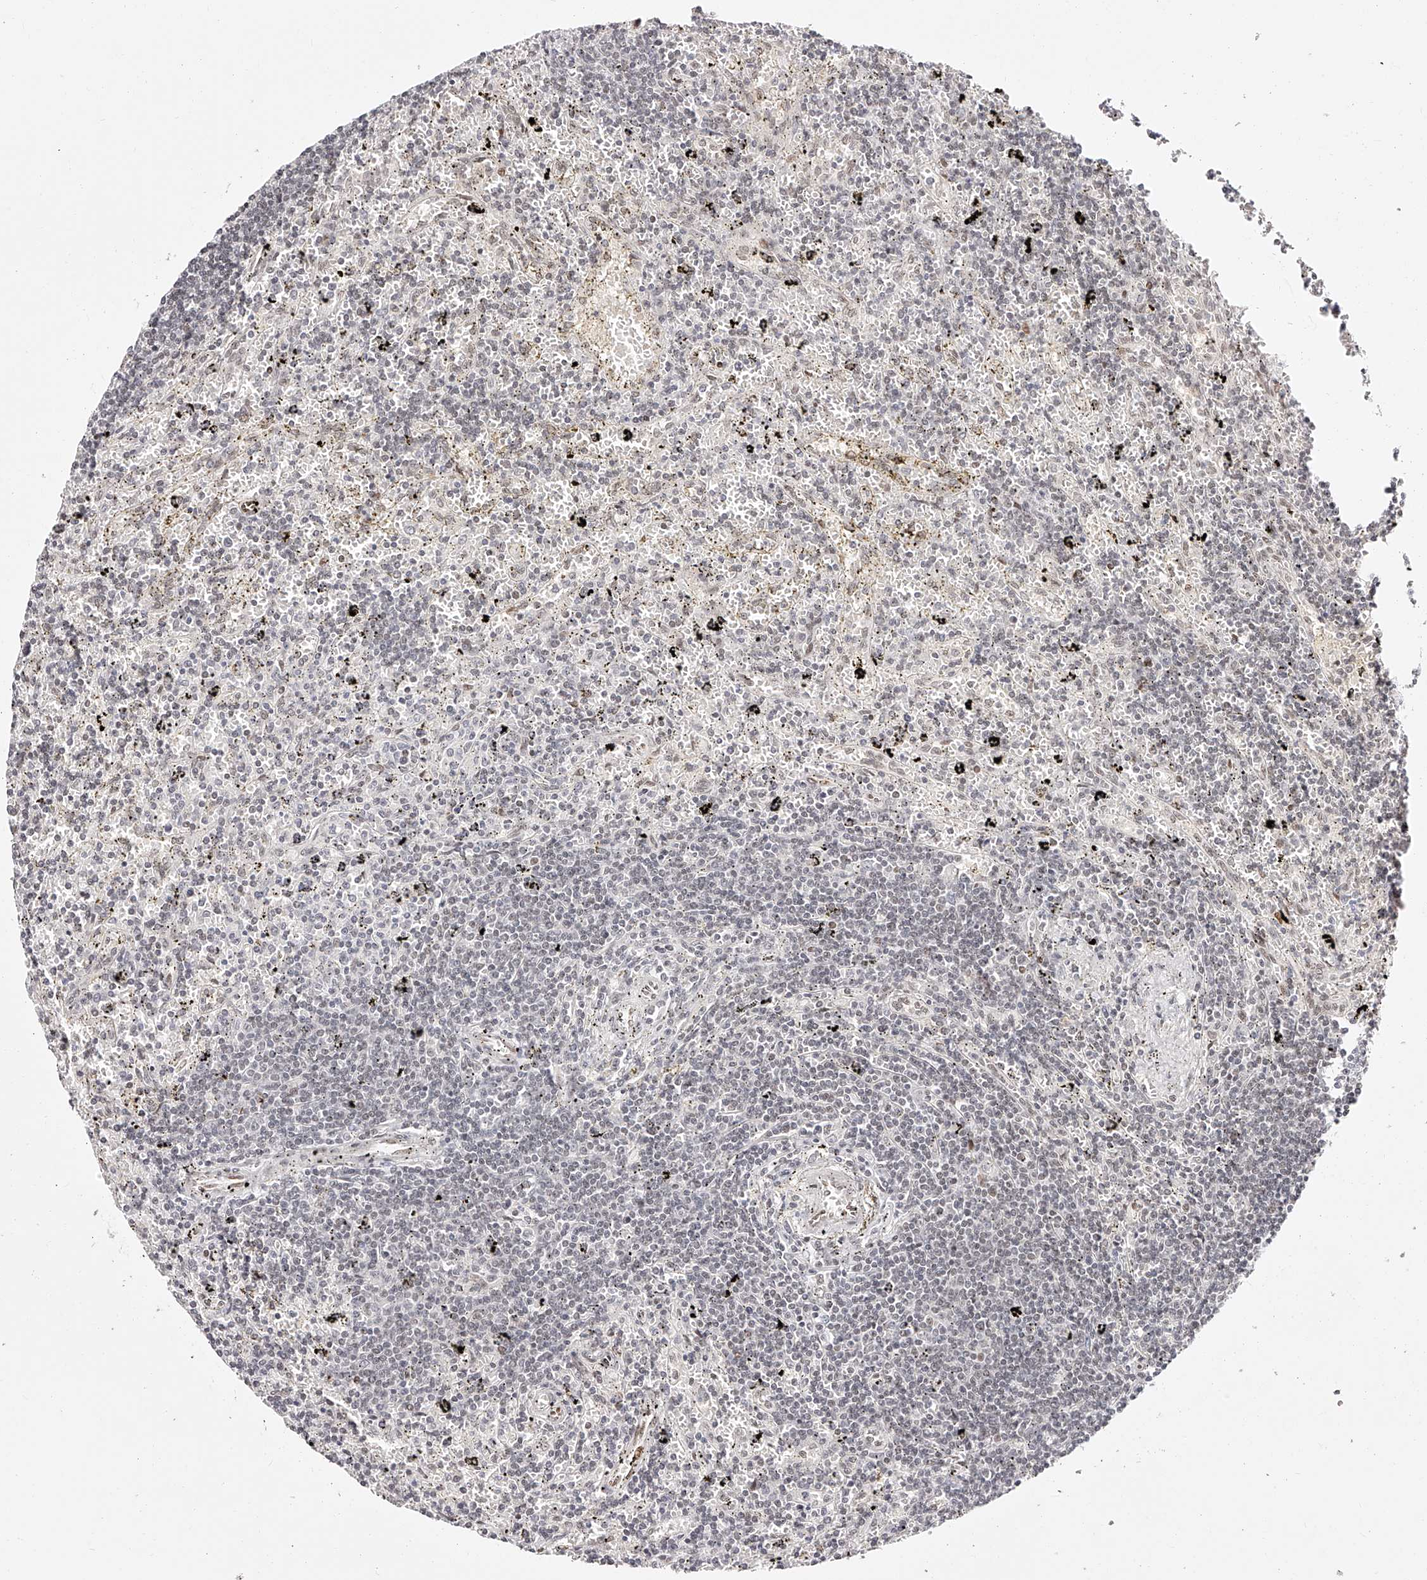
{"staining": {"intensity": "negative", "quantity": "none", "location": "none"}, "tissue": "lymphoma", "cell_type": "Tumor cells", "image_type": "cancer", "snomed": [{"axis": "morphology", "description": "Malignant lymphoma, non-Hodgkin's type, Low grade"}, {"axis": "topography", "description": "Spleen"}], "caption": "The image exhibits no significant positivity in tumor cells of low-grade malignant lymphoma, non-Hodgkin's type.", "gene": "USF3", "patient": {"sex": "male", "age": 76}}